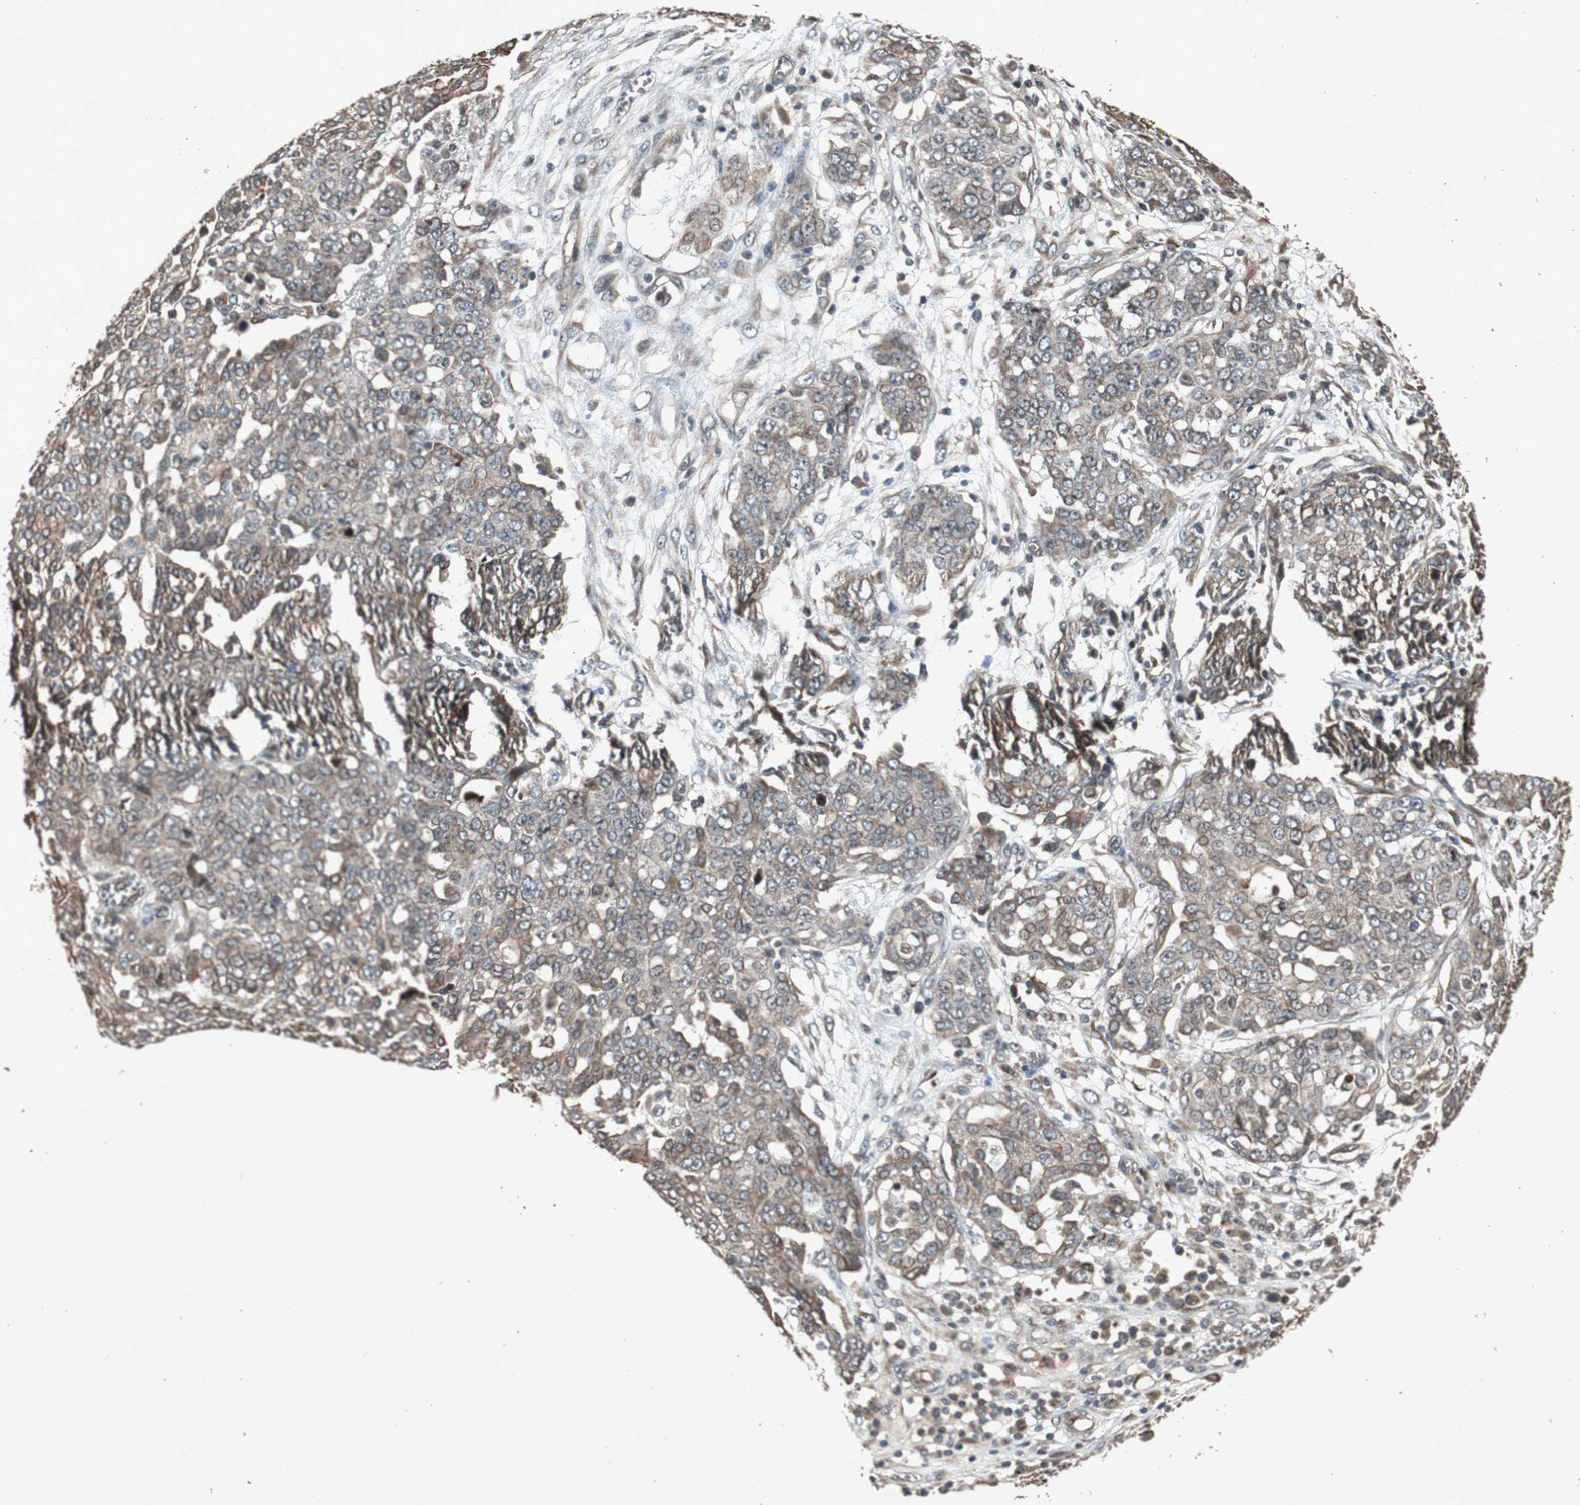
{"staining": {"intensity": "weak", "quantity": "25%-75%", "location": "cytoplasmic/membranous"}, "tissue": "ovarian cancer", "cell_type": "Tumor cells", "image_type": "cancer", "snomed": [{"axis": "morphology", "description": "Cystadenocarcinoma, serous, NOS"}, {"axis": "topography", "description": "Soft tissue"}, {"axis": "topography", "description": "Ovary"}], "caption": "This photomicrograph exhibits ovarian cancer stained with immunohistochemistry (IHC) to label a protein in brown. The cytoplasmic/membranous of tumor cells show weak positivity for the protein. Nuclei are counter-stained blue.", "gene": "SLIT2", "patient": {"sex": "female", "age": 57}}